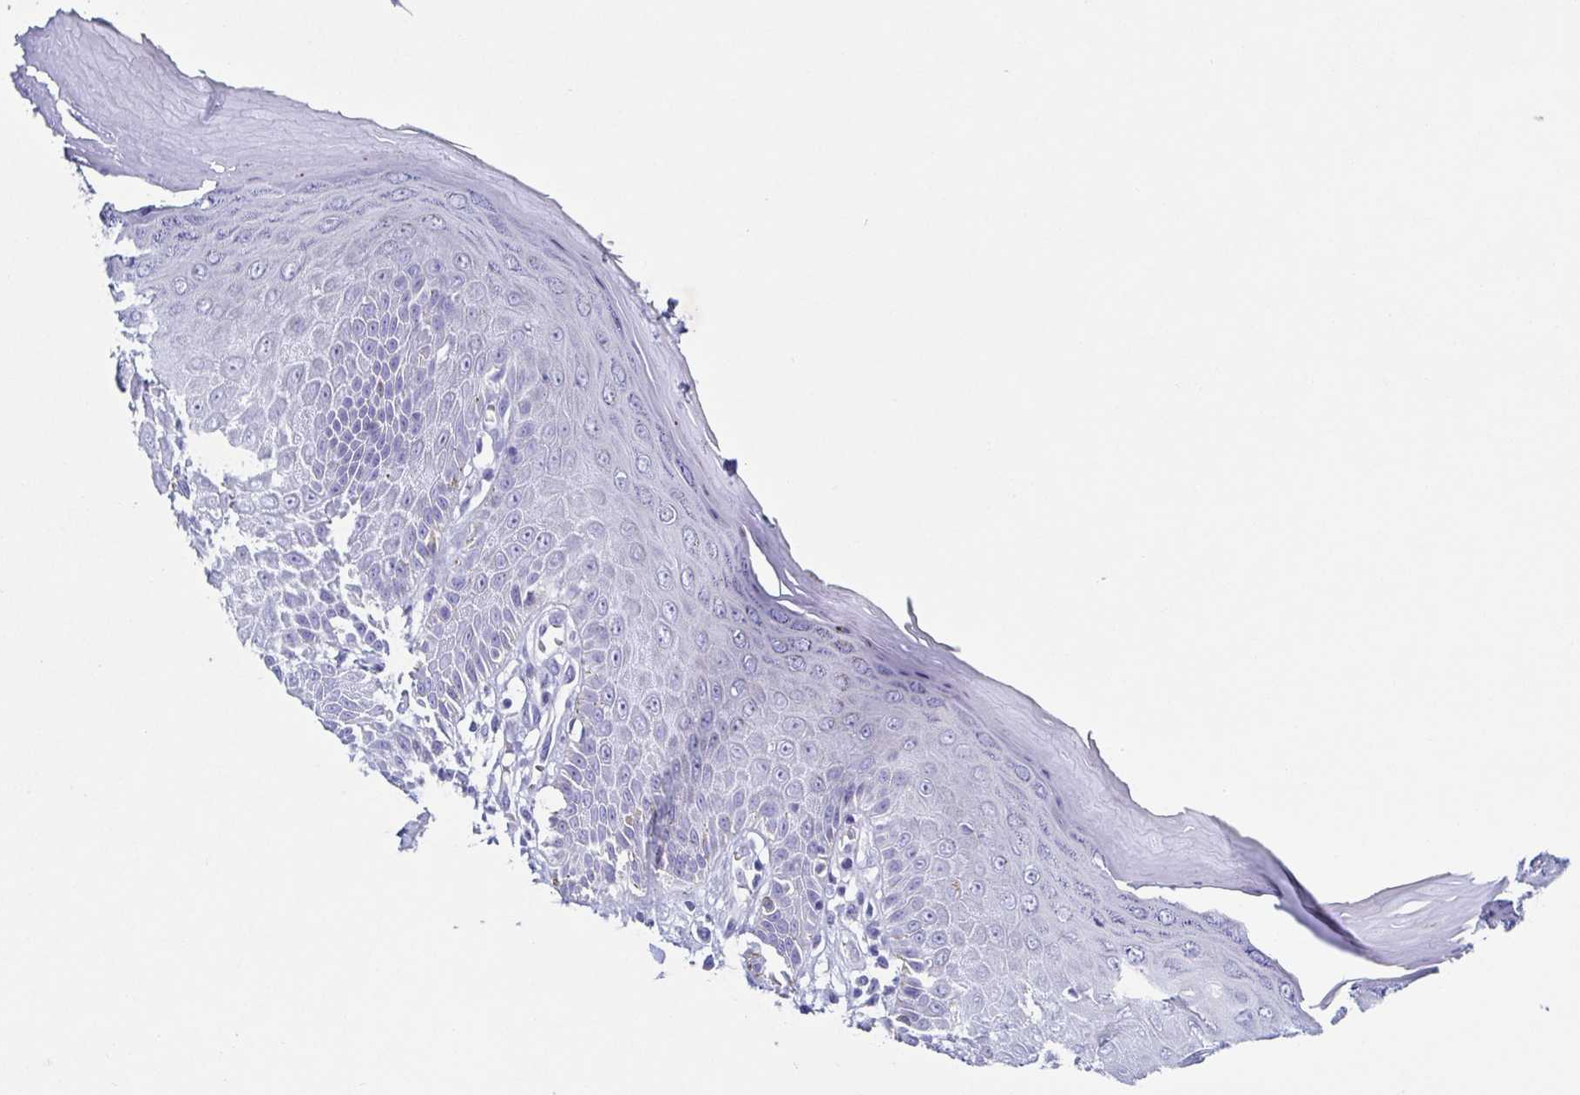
{"staining": {"intensity": "negative", "quantity": "none", "location": "none"}, "tissue": "skin", "cell_type": "Epidermal cells", "image_type": "normal", "snomed": [{"axis": "morphology", "description": "Normal tissue, NOS"}, {"axis": "topography", "description": "Anal"}, {"axis": "topography", "description": "Peripheral nerve tissue"}], "caption": "Protein analysis of benign skin demonstrates no significant staining in epidermal cells. (Brightfield microscopy of DAB immunohistochemistry (IHC) at high magnification).", "gene": "TNNT2", "patient": {"sex": "male", "age": 78}}